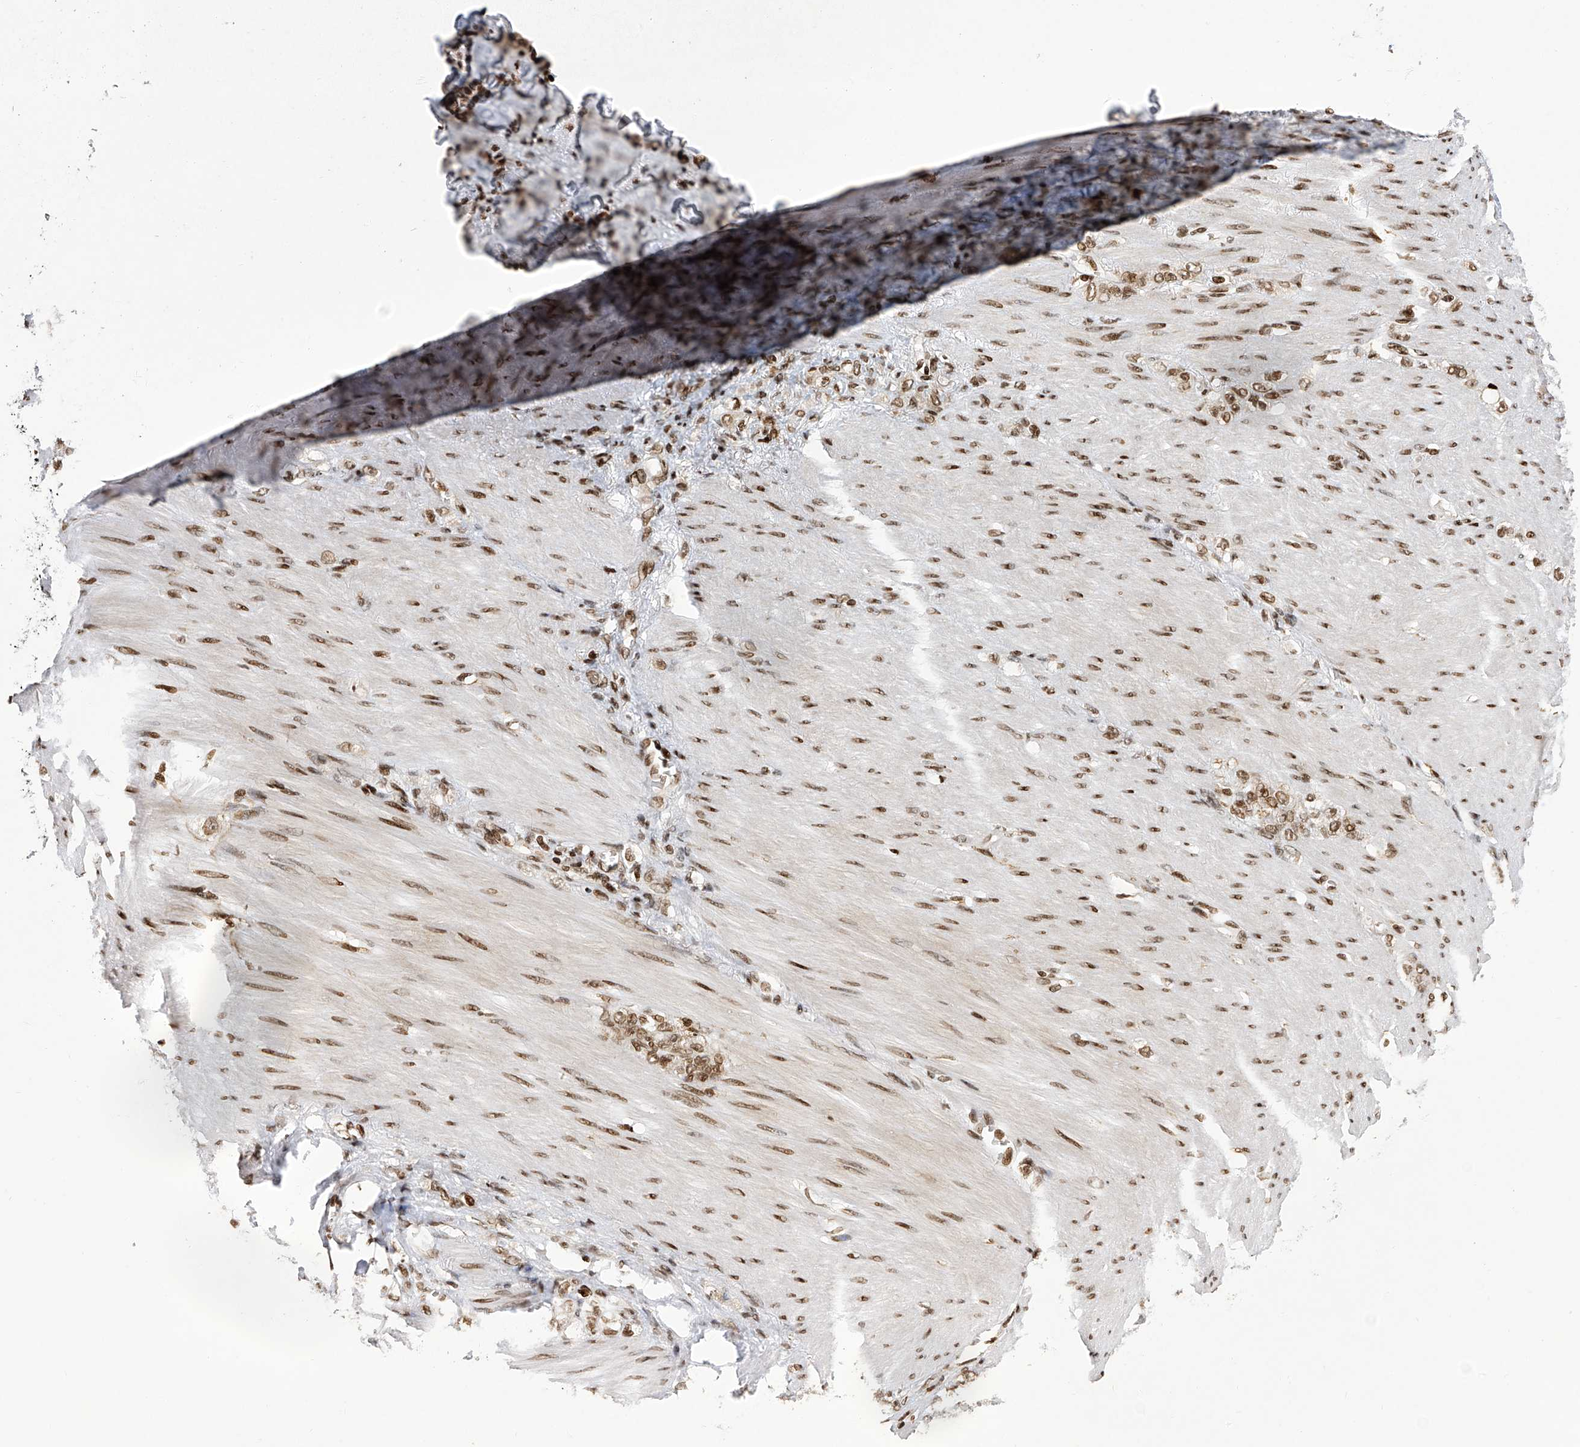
{"staining": {"intensity": "moderate", "quantity": ">75%", "location": "nuclear"}, "tissue": "stomach cancer", "cell_type": "Tumor cells", "image_type": "cancer", "snomed": [{"axis": "morphology", "description": "Normal tissue, NOS"}, {"axis": "morphology", "description": "Adenocarcinoma, NOS"}, {"axis": "topography", "description": "Stomach"}], "caption": "Immunohistochemistry (IHC) micrograph of adenocarcinoma (stomach) stained for a protein (brown), which demonstrates medium levels of moderate nuclear staining in about >75% of tumor cells.", "gene": "PAK1IP1", "patient": {"sex": "male", "age": 82}}